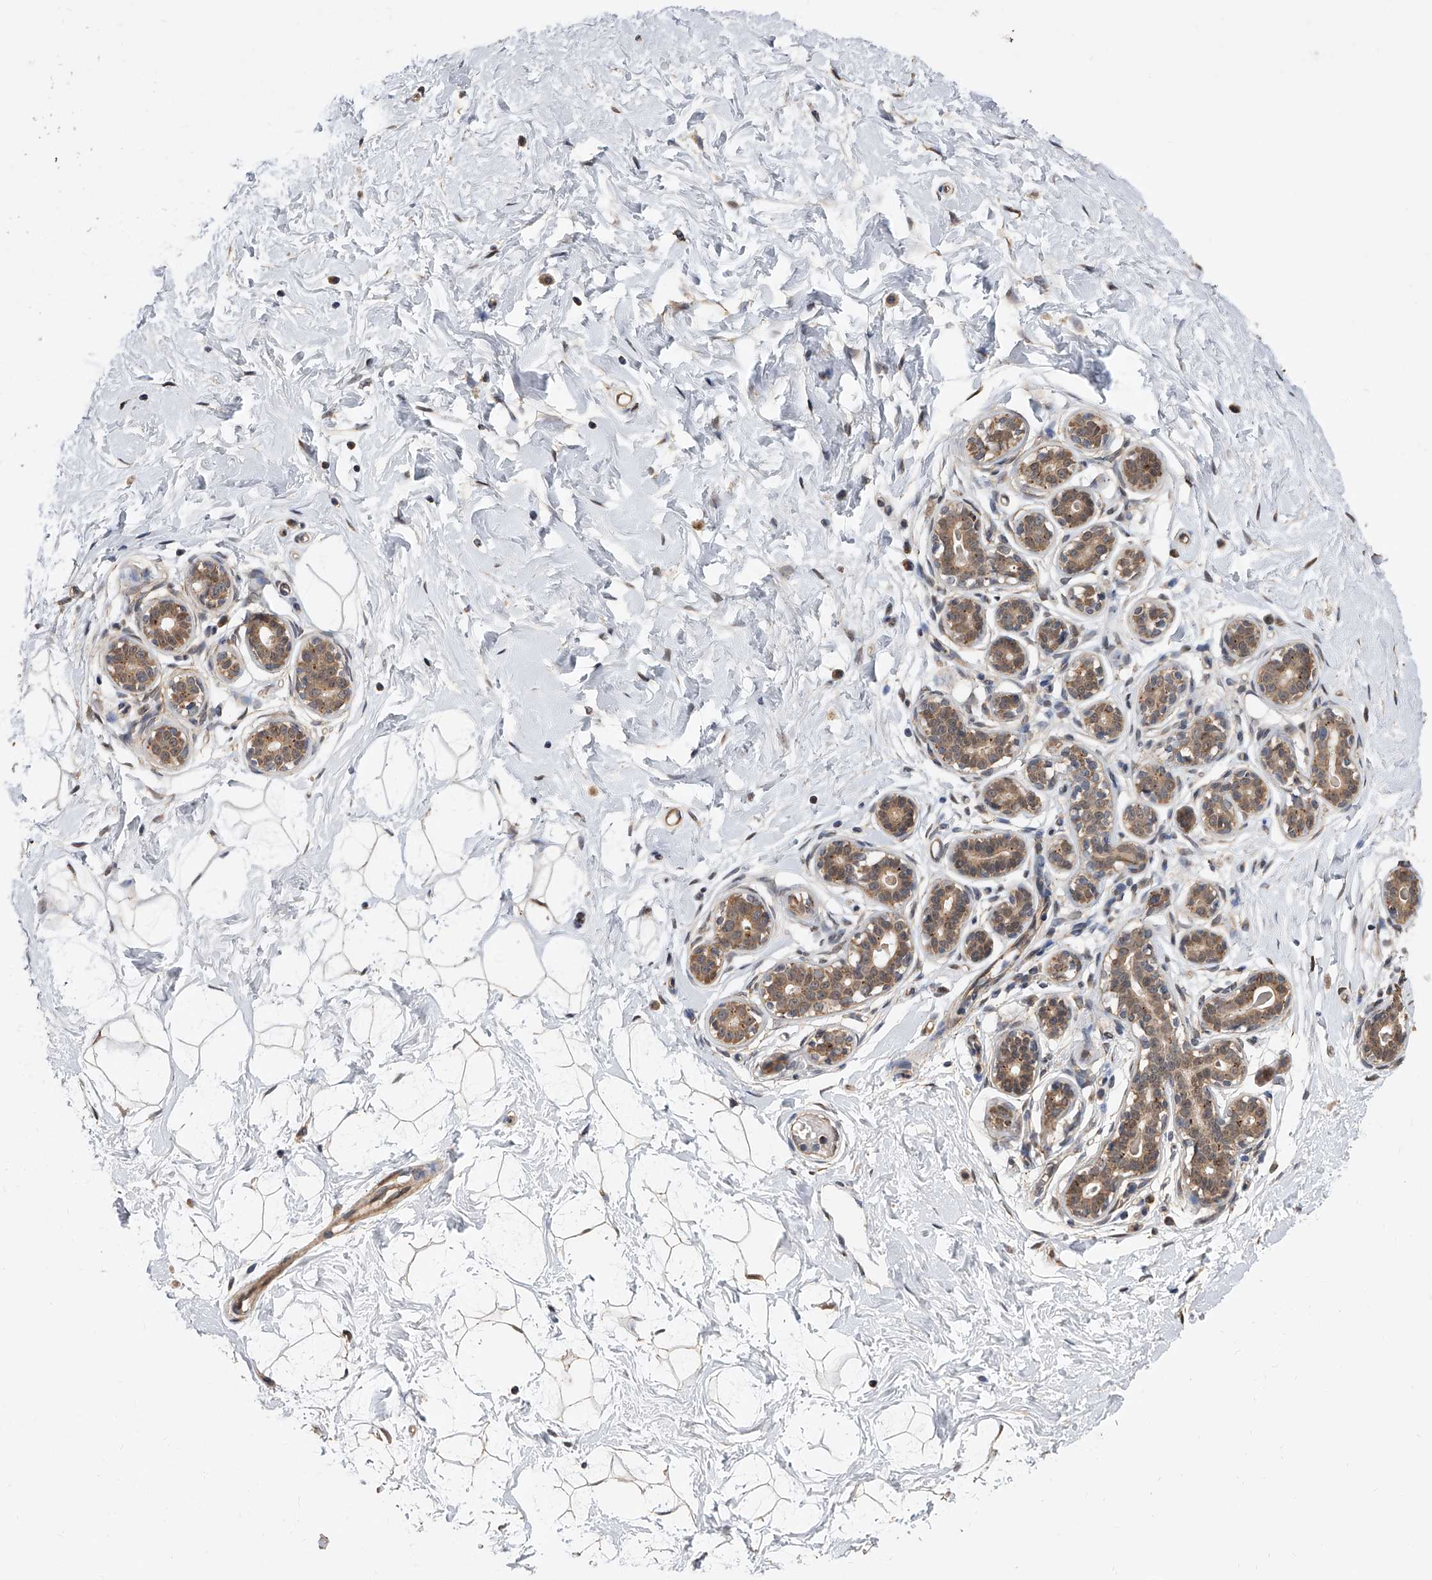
{"staining": {"intensity": "negative", "quantity": "none", "location": "none"}, "tissue": "breast", "cell_type": "Adipocytes", "image_type": "normal", "snomed": [{"axis": "morphology", "description": "Normal tissue, NOS"}, {"axis": "morphology", "description": "Adenoma, NOS"}, {"axis": "topography", "description": "Breast"}], "caption": "This is a photomicrograph of immunohistochemistry (IHC) staining of normal breast, which shows no expression in adipocytes.", "gene": "GMDS", "patient": {"sex": "female", "age": 23}}